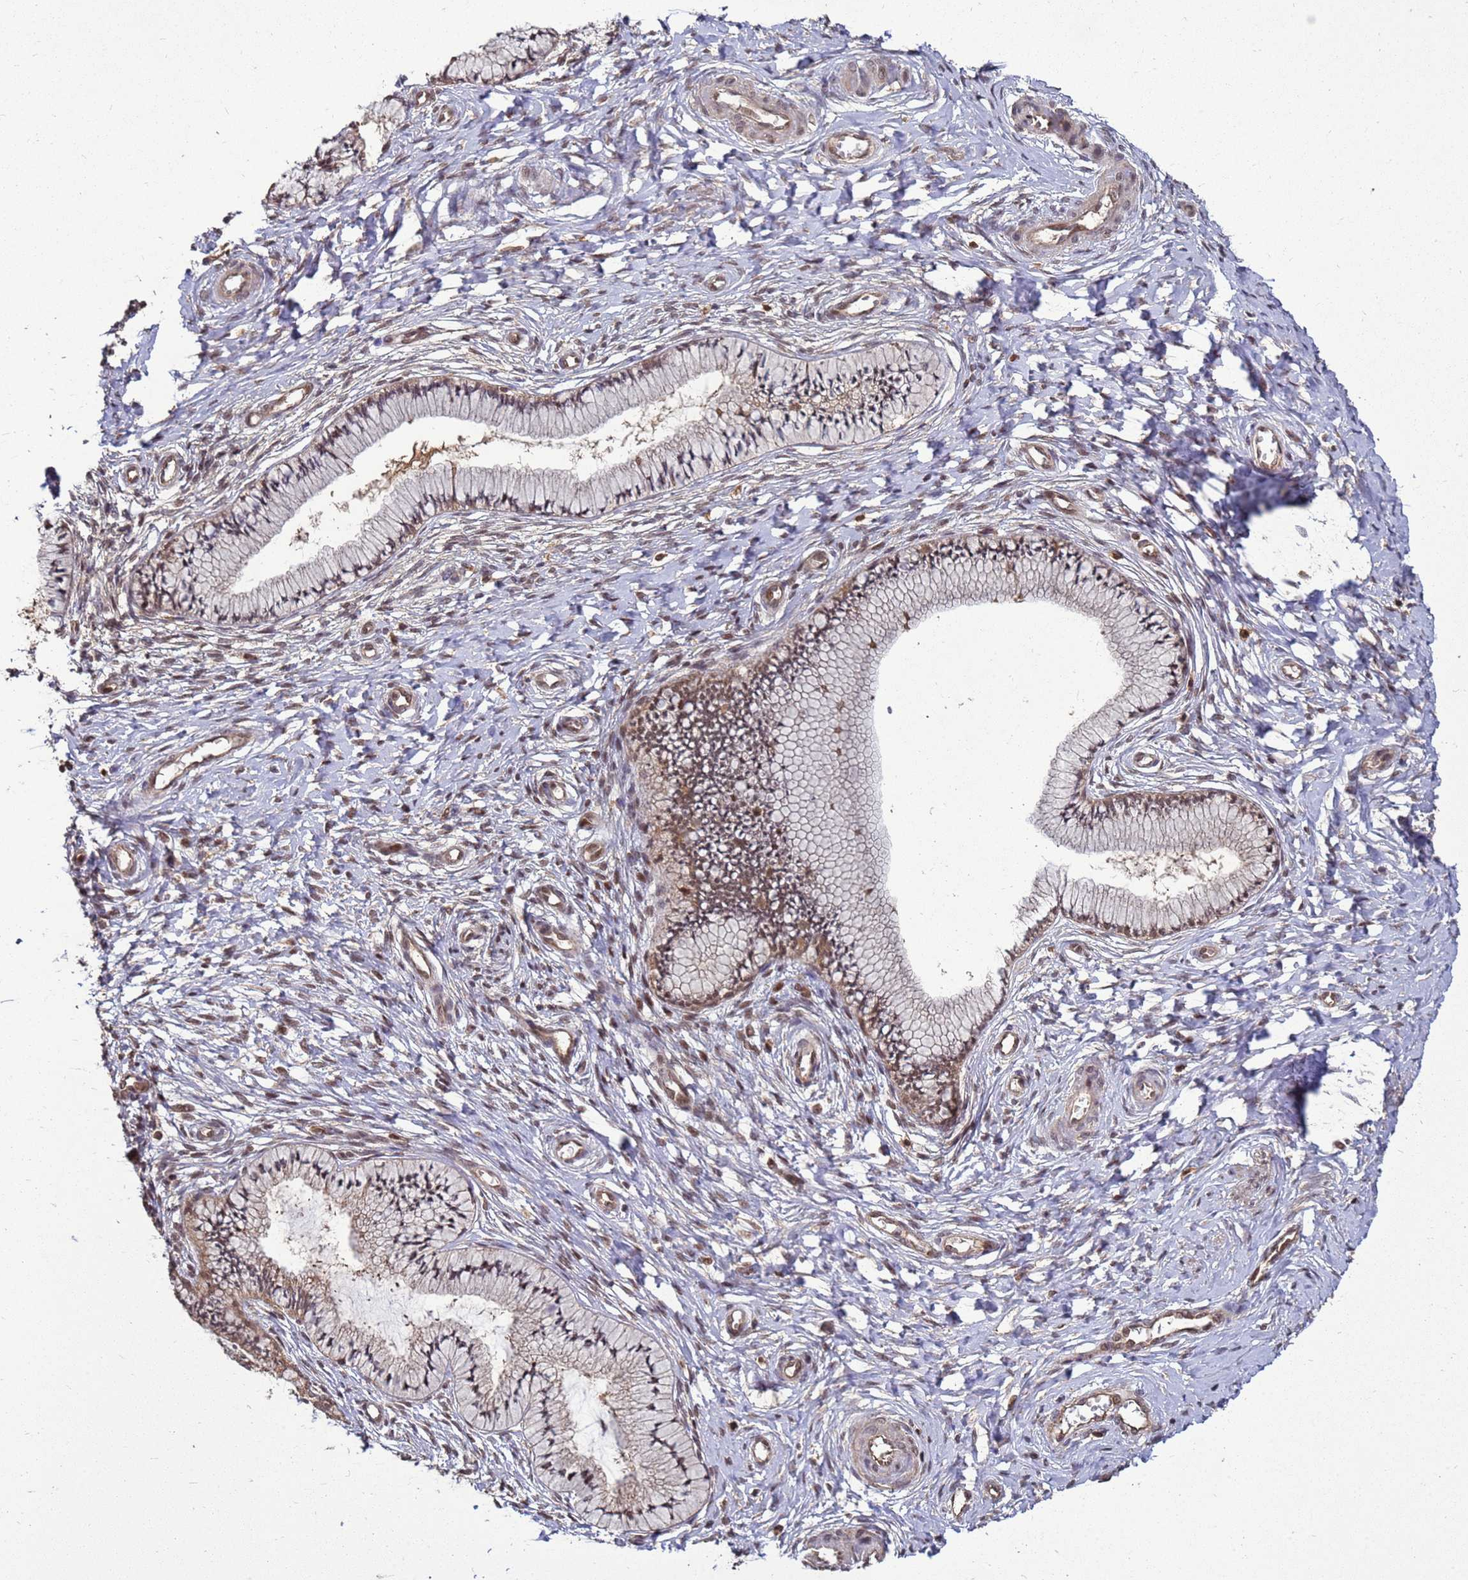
{"staining": {"intensity": "moderate", "quantity": "25%-75%", "location": "cytoplasmic/membranous,nuclear"}, "tissue": "cervix", "cell_type": "Glandular cells", "image_type": "normal", "snomed": [{"axis": "morphology", "description": "Normal tissue, NOS"}, {"axis": "topography", "description": "Cervix"}], "caption": "Cervix stained with a brown dye demonstrates moderate cytoplasmic/membranous,nuclear positive staining in about 25%-75% of glandular cells.", "gene": "CRBN", "patient": {"sex": "female", "age": 36}}